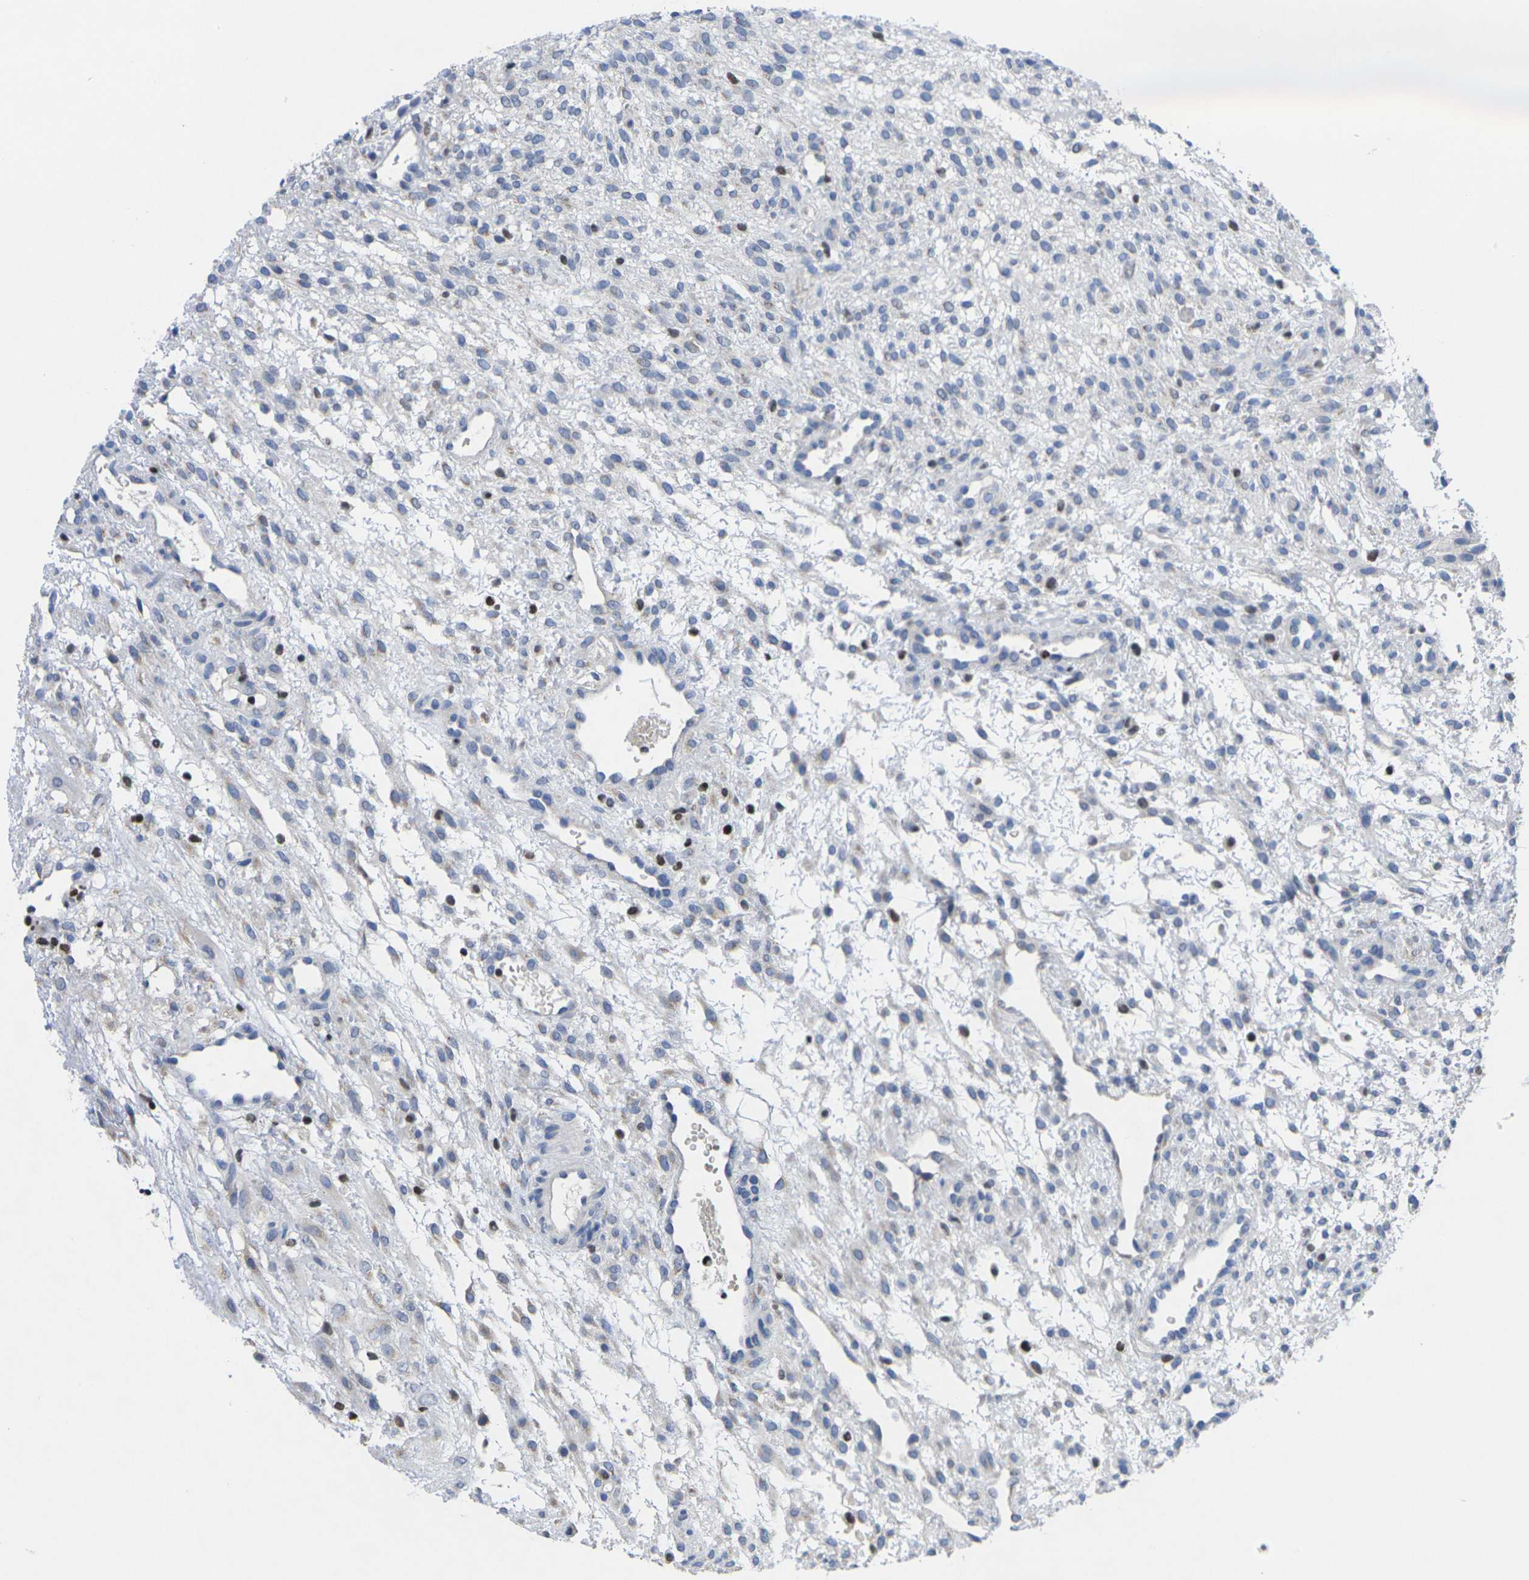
{"staining": {"intensity": "negative", "quantity": "none", "location": "none"}, "tissue": "ovary", "cell_type": "Ovarian stroma cells", "image_type": "normal", "snomed": [{"axis": "morphology", "description": "Normal tissue, NOS"}, {"axis": "morphology", "description": "Cyst, NOS"}, {"axis": "topography", "description": "Ovary"}], "caption": "Protein analysis of benign ovary shows no significant expression in ovarian stroma cells.", "gene": "IKZF1", "patient": {"sex": "female", "age": 18}}